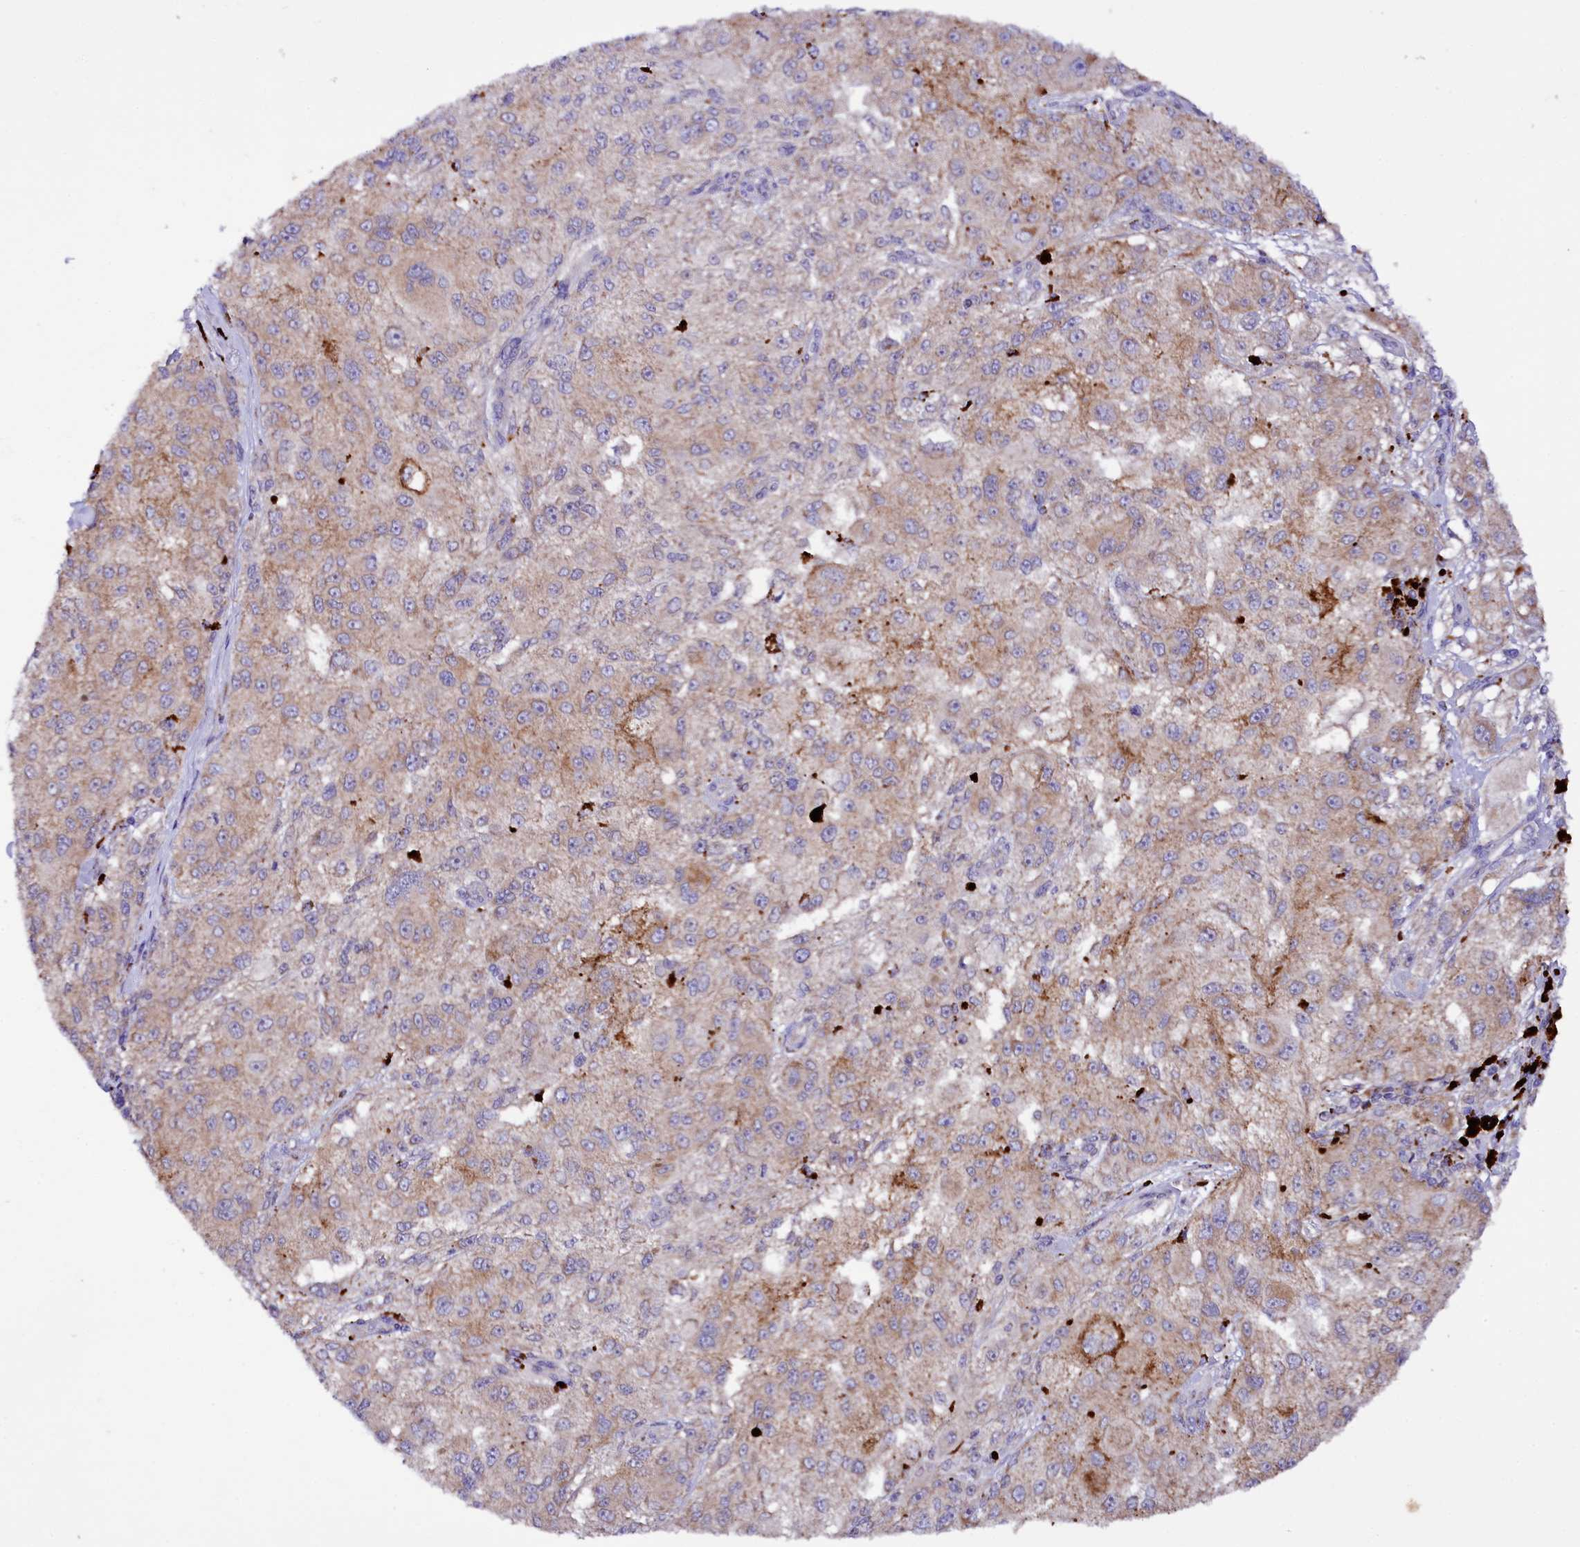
{"staining": {"intensity": "moderate", "quantity": "<25%", "location": "cytoplasmic/membranous"}, "tissue": "melanoma", "cell_type": "Tumor cells", "image_type": "cancer", "snomed": [{"axis": "morphology", "description": "Necrosis, NOS"}, {"axis": "morphology", "description": "Malignant melanoma, NOS"}, {"axis": "topography", "description": "Skin"}], "caption": "Immunohistochemical staining of melanoma displays low levels of moderate cytoplasmic/membranous protein staining in approximately <25% of tumor cells.", "gene": "ZNF45", "patient": {"sex": "female", "age": 87}}